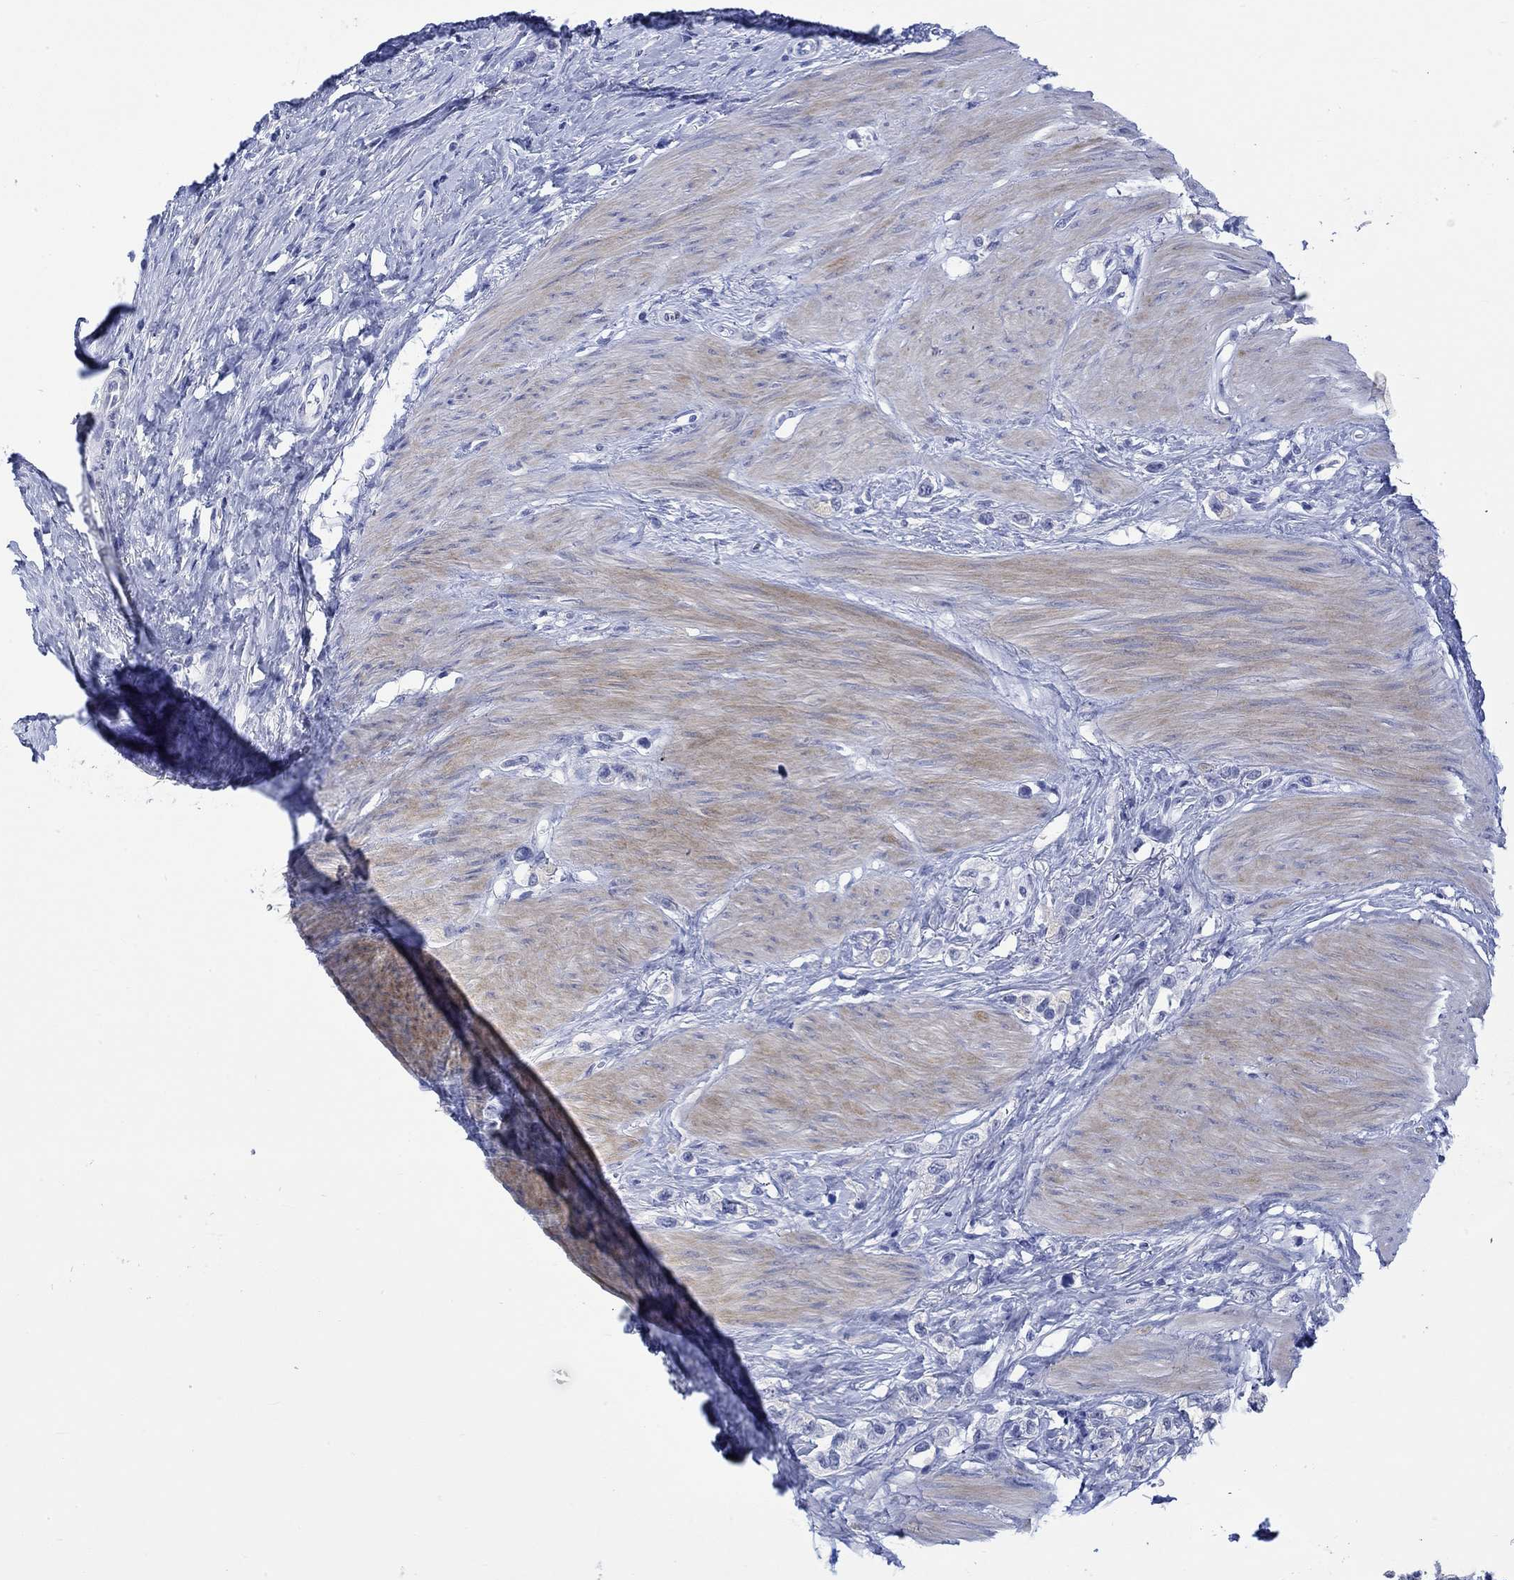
{"staining": {"intensity": "negative", "quantity": "none", "location": "none"}, "tissue": "stomach cancer", "cell_type": "Tumor cells", "image_type": "cancer", "snomed": [{"axis": "morphology", "description": "Normal tissue, NOS"}, {"axis": "morphology", "description": "Adenocarcinoma, NOS"}, {"axis": "morphology", "description": "Adenocarcinoma, High grade"}, {"axis": "topography", "description": "Stomach, upper"}, {"axis": "topography", "description": "Stomach"}], "caption": "An IHC micrograph of high-grade adenocarcinoma (stomach) is shown. There is no staining in tumor cells of high-grade adenocarcinoma (stomach).", "gene": "MSI1", "patient": {"sex": "female", "age": 65}}